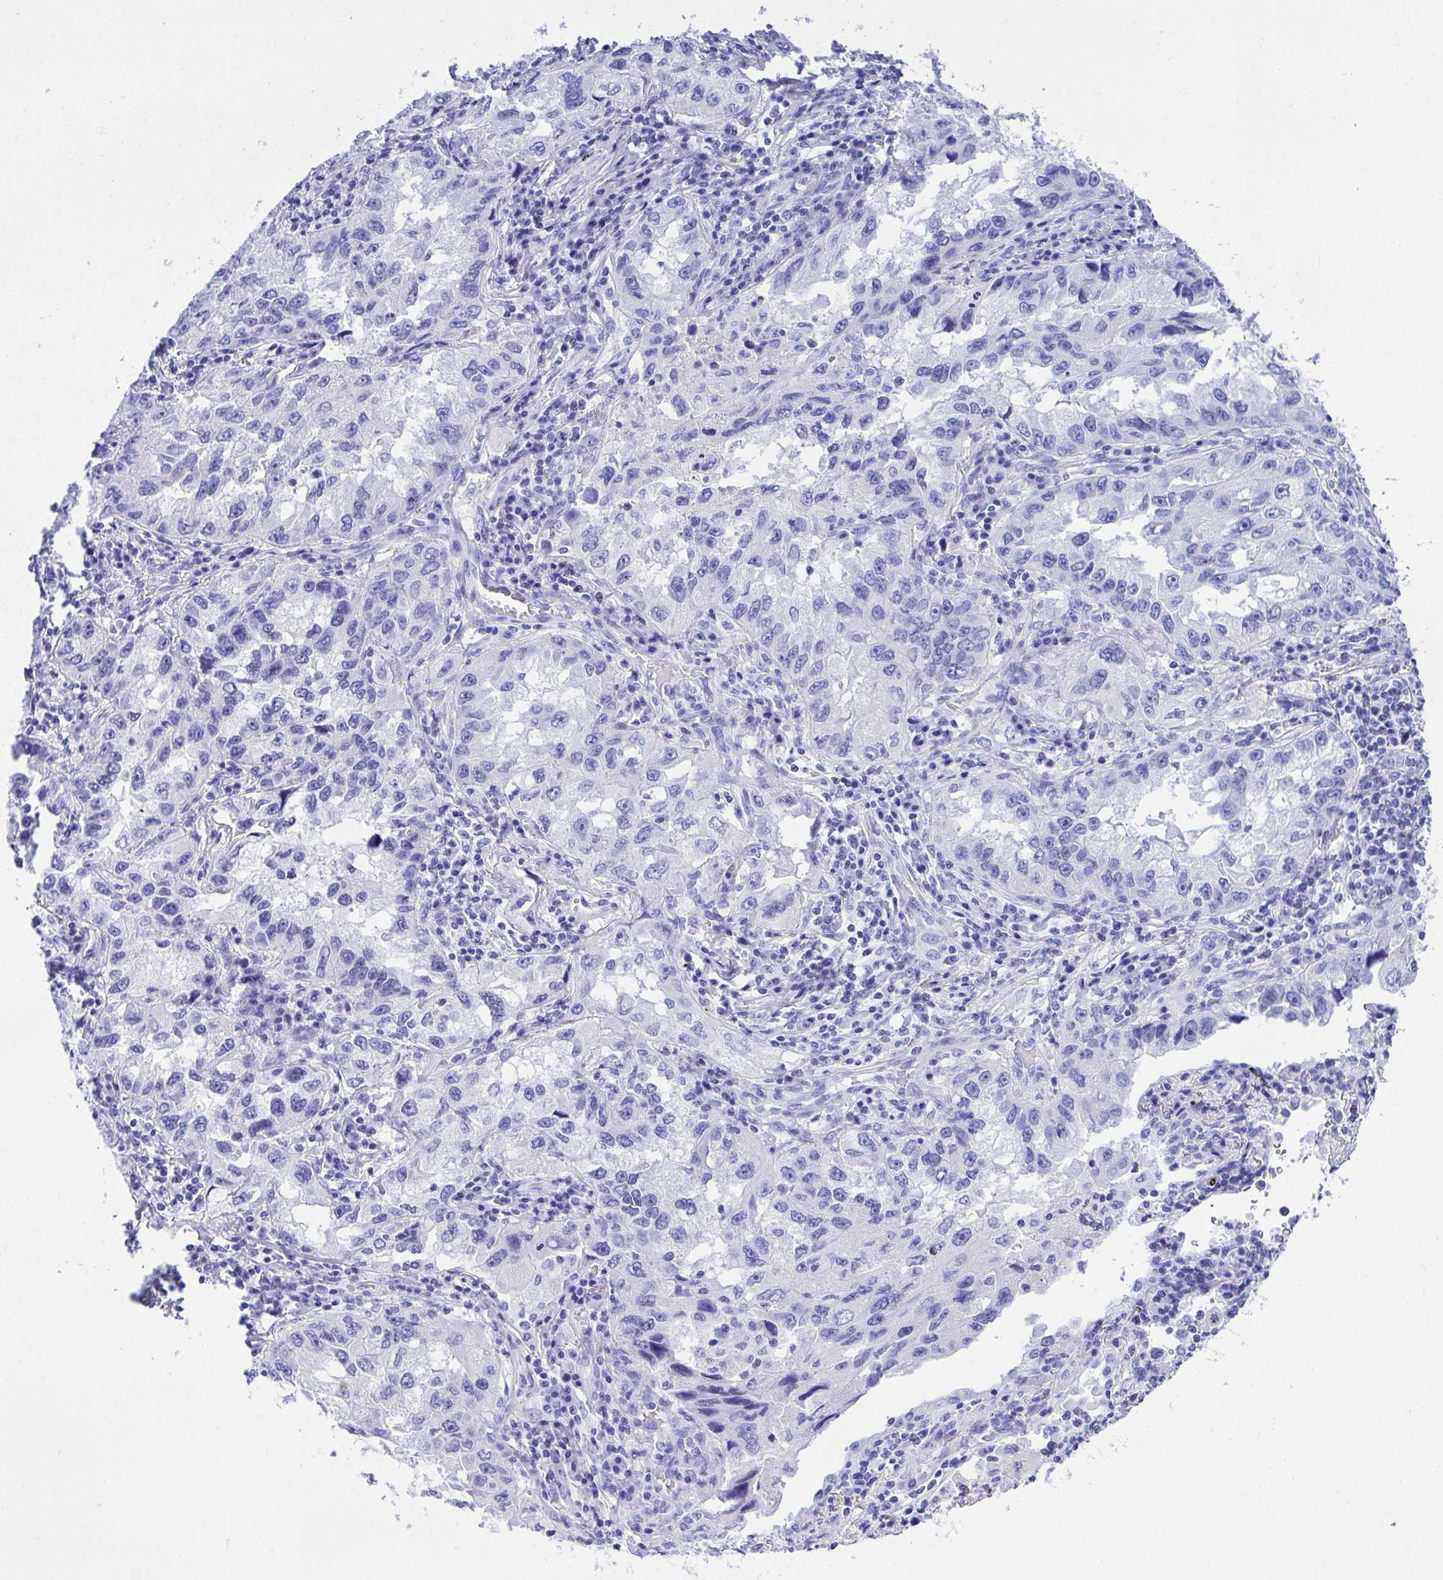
{"staining": {"intensity": "negative", "quantity": "none", "location": "none"}, "tissue": "lung cancer", "cell_type": "Tumor cells", "image_type": "cancer", "snomed": [{"axis": "morphology", "description": "Adenocarcinoma, NOS"}, {"axis": "topography", "description": "Lung"}], "caption": "Photomicrograph shows no significant protein expression in tumor cells of lung cancer (adenocarcinoma).", "gene": "ANK1", "patient": {"sex": "female", "age": 73}}